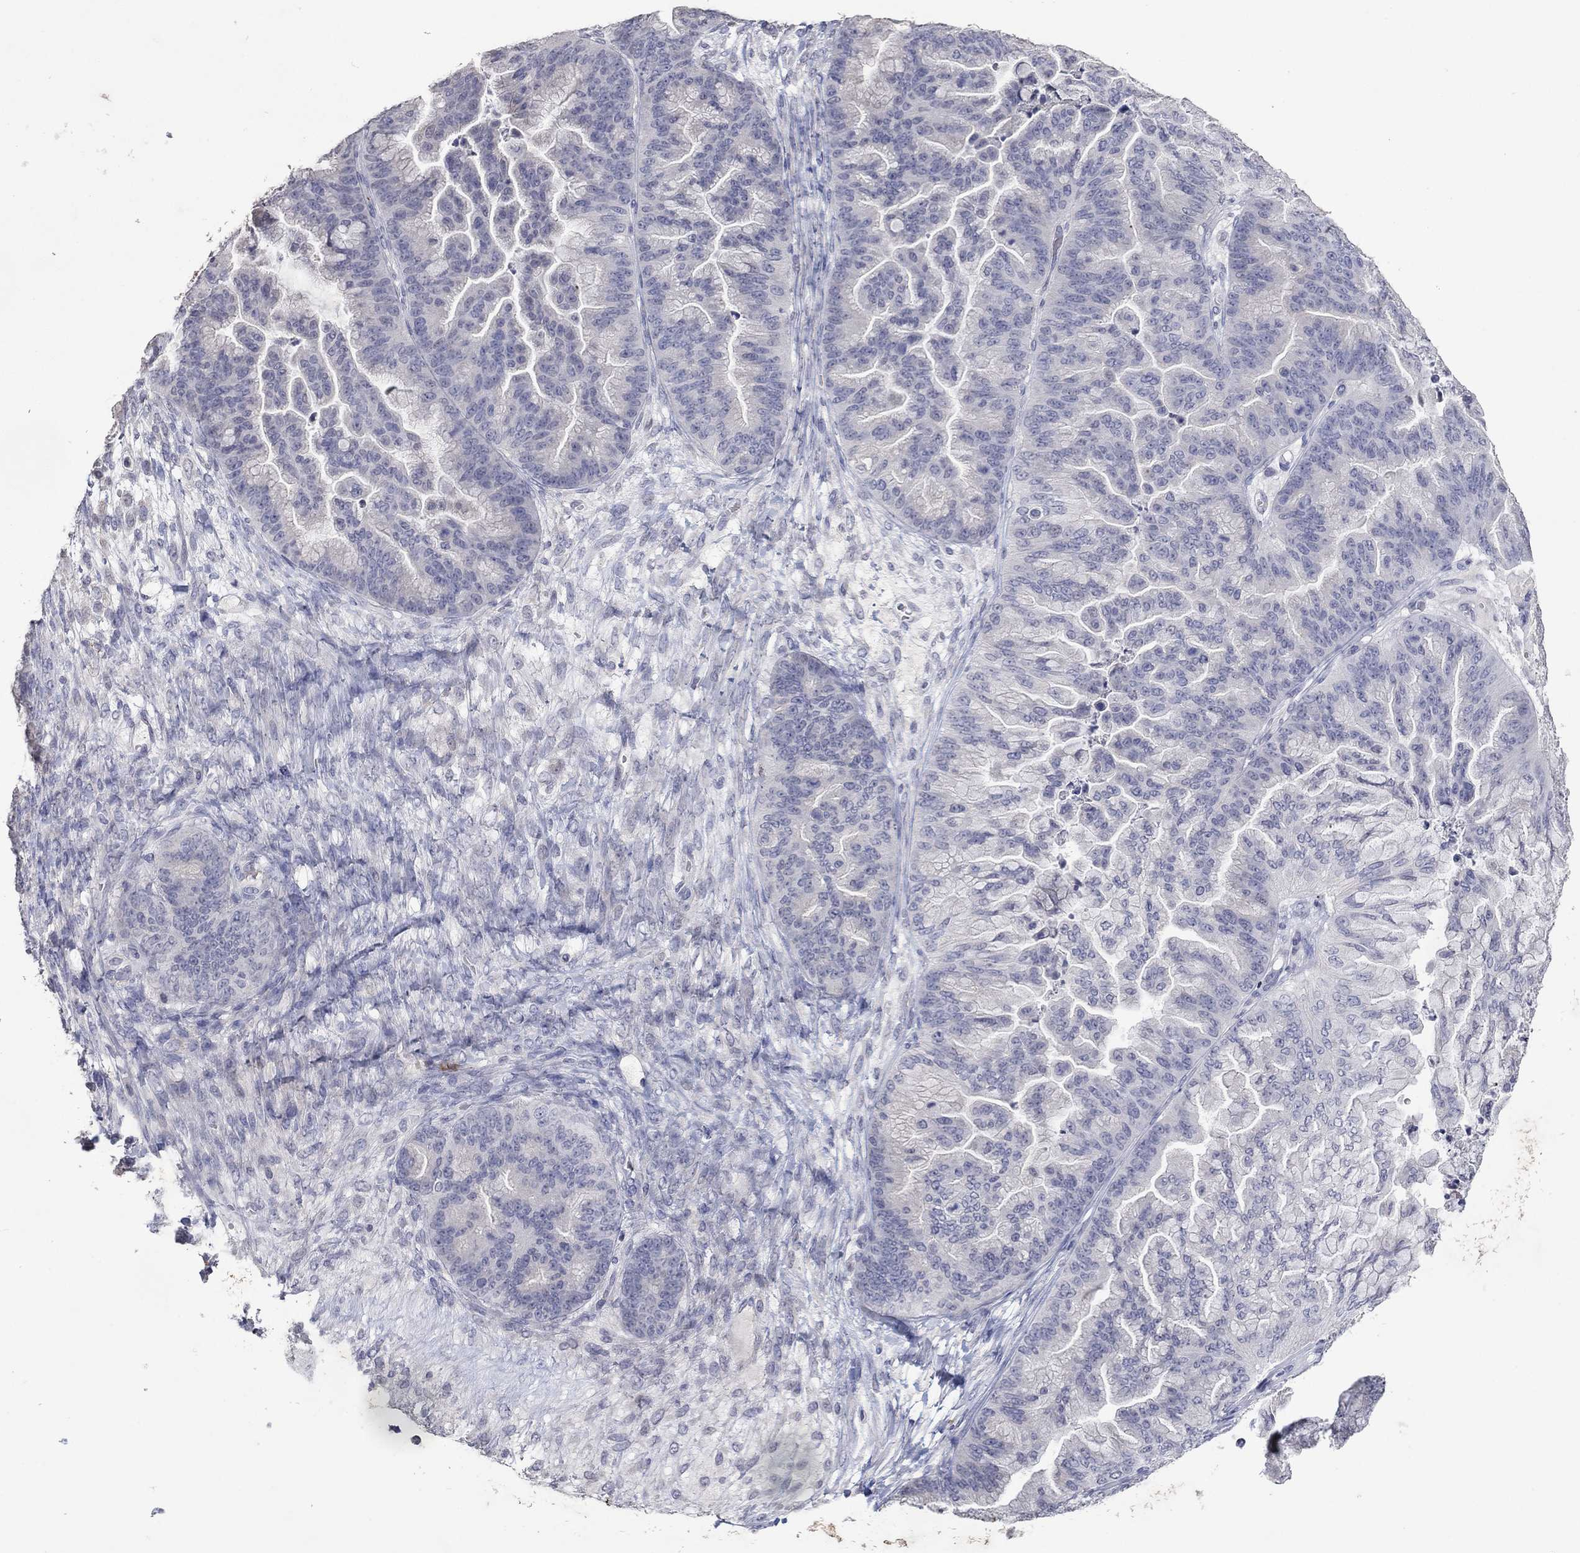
{"staining": {"intensity": "negative", "quantity": "none", "location": "none"}, "tissue": "ovarian cancer", "cell_type": "Tumor cells", "image_type": "cancer", "snomed": [{"axis": "morphology", "description": "Cystadenocarcinoma, mucinous, NOS"}, {"axis": "topography", "description": "Ovary"}], "caption": "An image of ovarian cancer (mucinous cystadenocarcinoma) stained for a protein exhibits no brown staining in tumor cells.", "gene": "CCL5", "patient": {"sex": "female", "age": 67}}